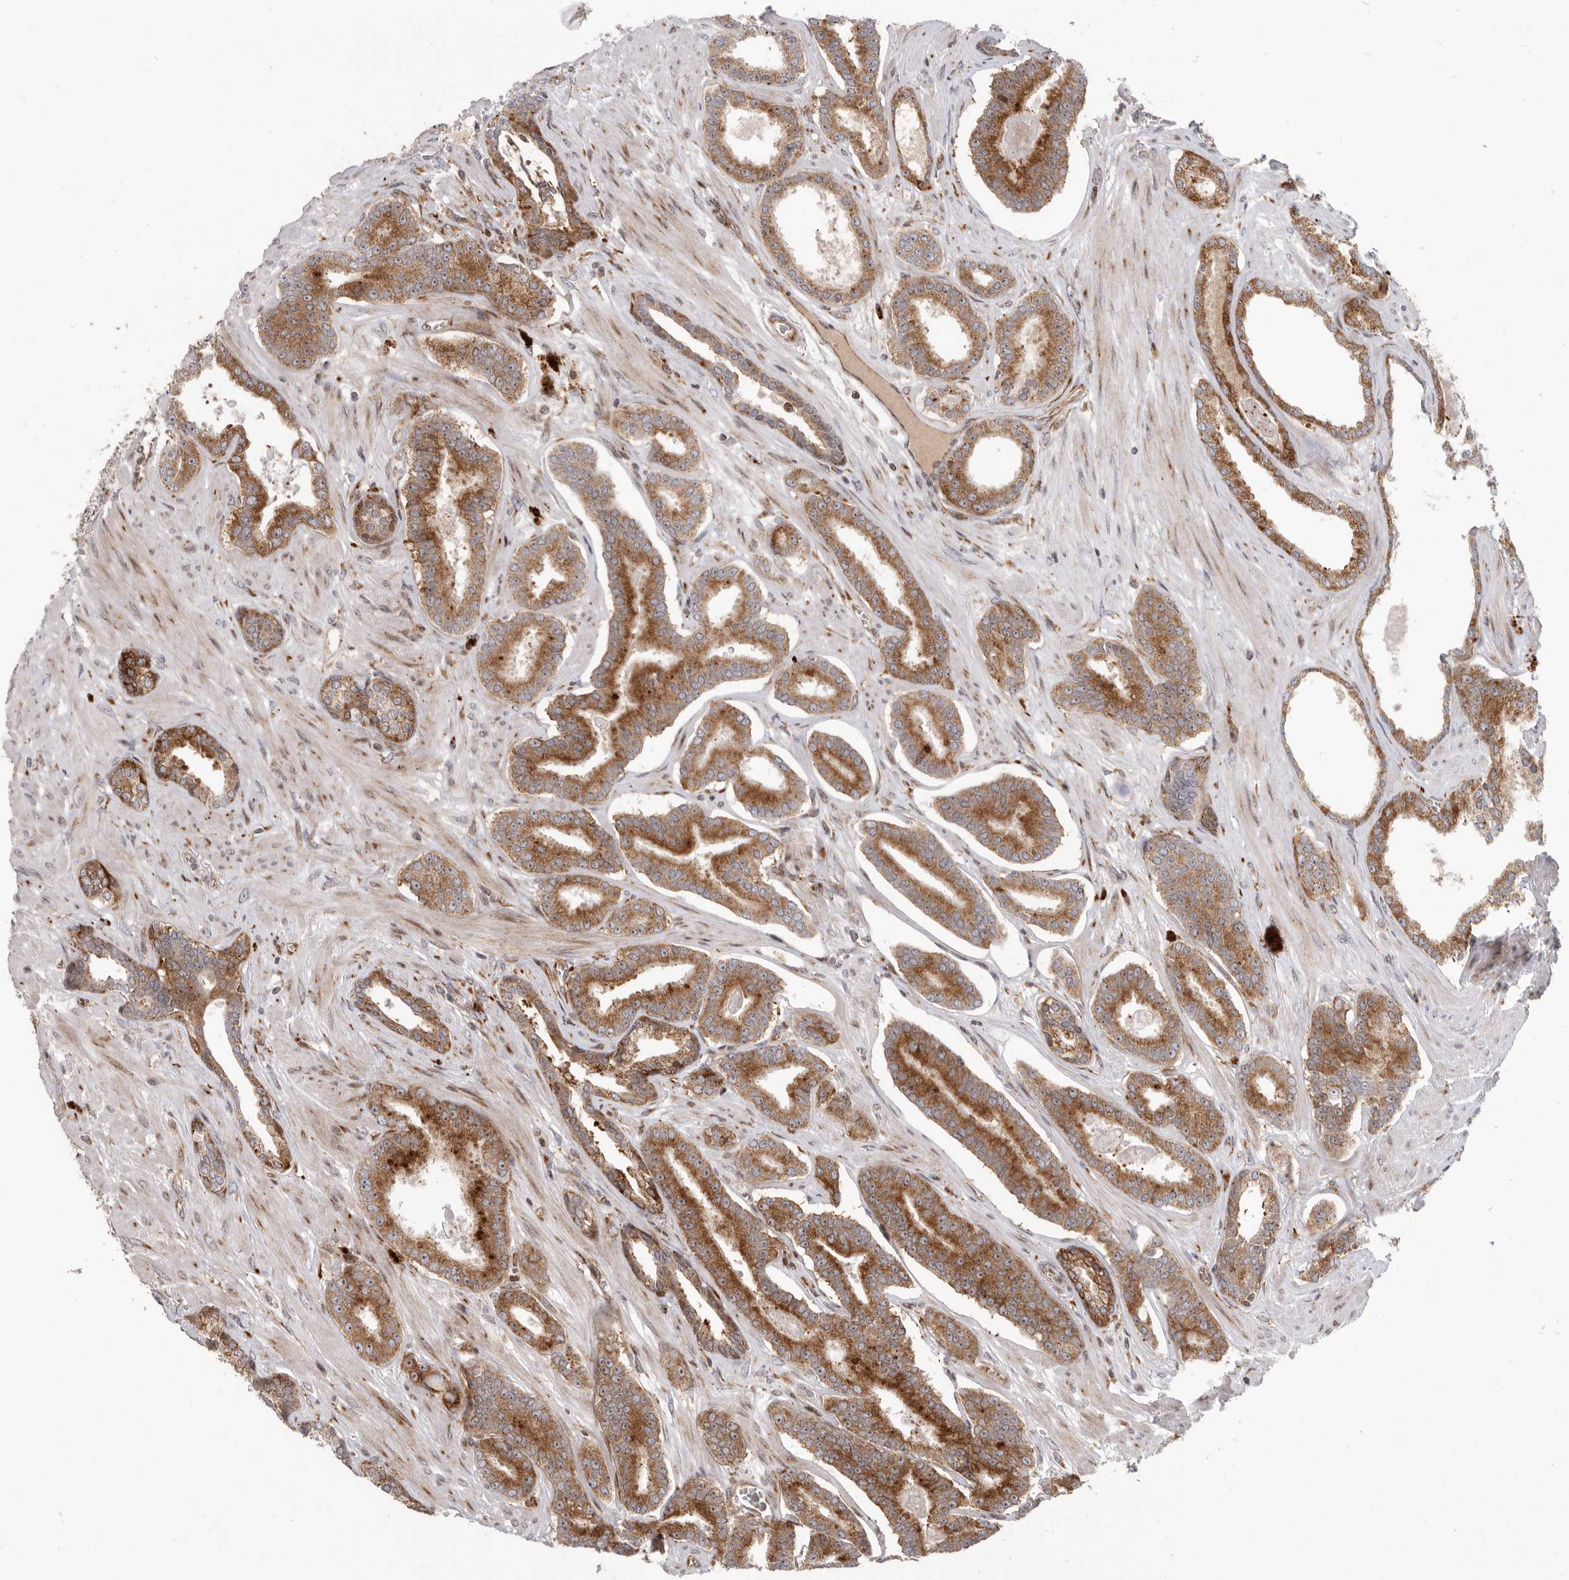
{"staining": {"intensity": "moderate", "quantity": ">75%", "location": "cytoplasmic/membranous"}, "tissue": "prostate cancer", "cell_type": "Tumor cells", "image_type": "cancer", "snomed": [{"axis": "morphology", "description": "Adenocarcinoma, Low grade"}, {"axis": "topography", "description": "Prostate"}], "caption": "Approximately >75% of tumor cells in human prostate low-grade adenocarcinoma reveal moderate cytoplasmic/membranous protein positivity as visualized by brown immunohistochemical staining.", "gene": "FZD3", "patient": {"sex": "male", "age": 70}}